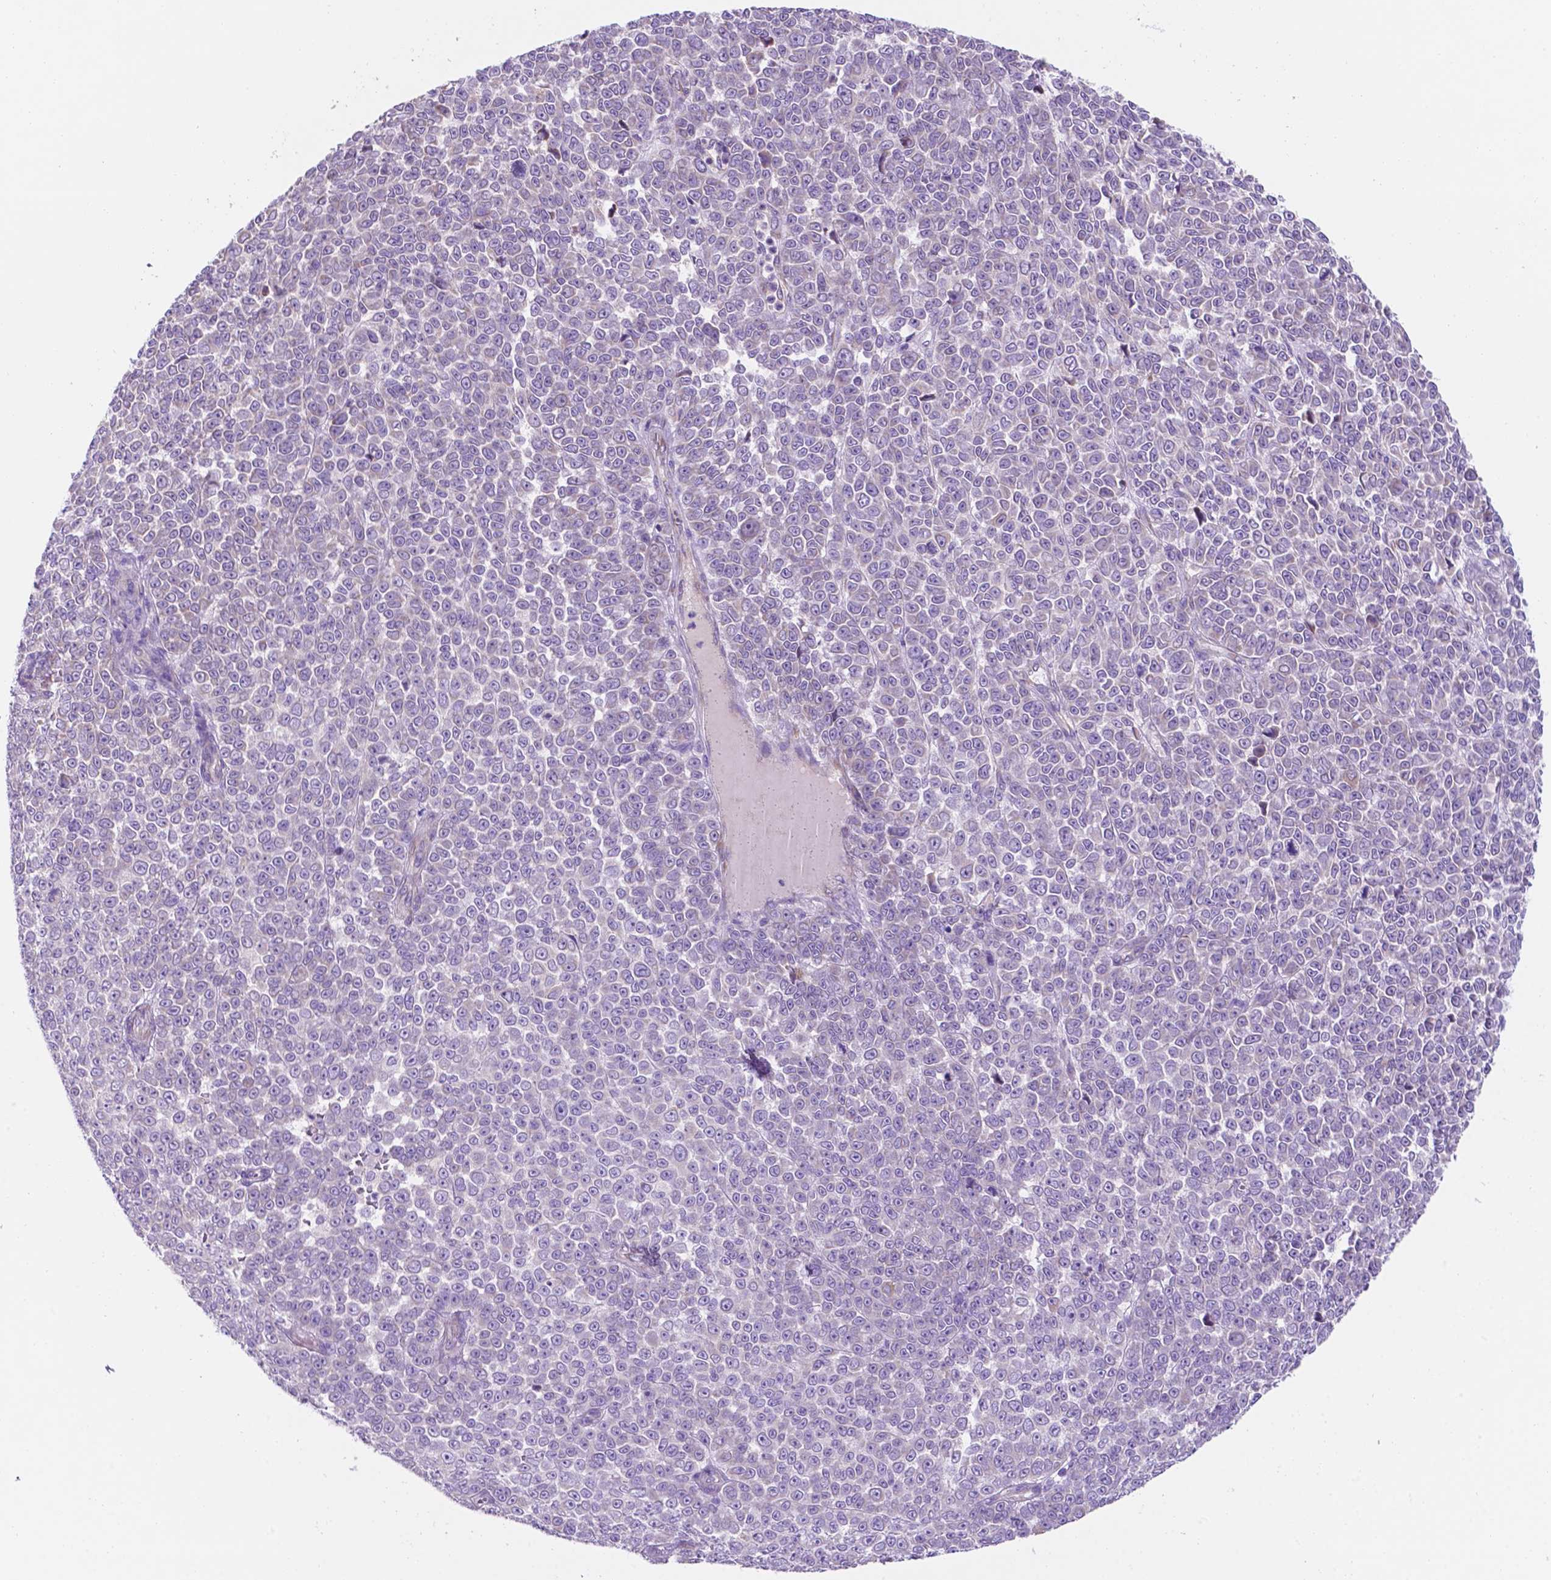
{"staining": {"intensity": "negative", "quantity": "none", "location": "none"}, "tissue": "melanoma", "cell_type": "Tumor cells", "image_type": "cancer", "snomed": [{"axis": "morphology", "description": "Malignant melanoma, NOS"}, {"axis": "topography", "description": "Skin"}], "caption": "This is an immunohistochemistry (IHC) photomicrograph of malignant melanoma. There is no expression in tumor cells.", "gene": "CEACAM7", "patient": {"sex": "female", "age": 95}}